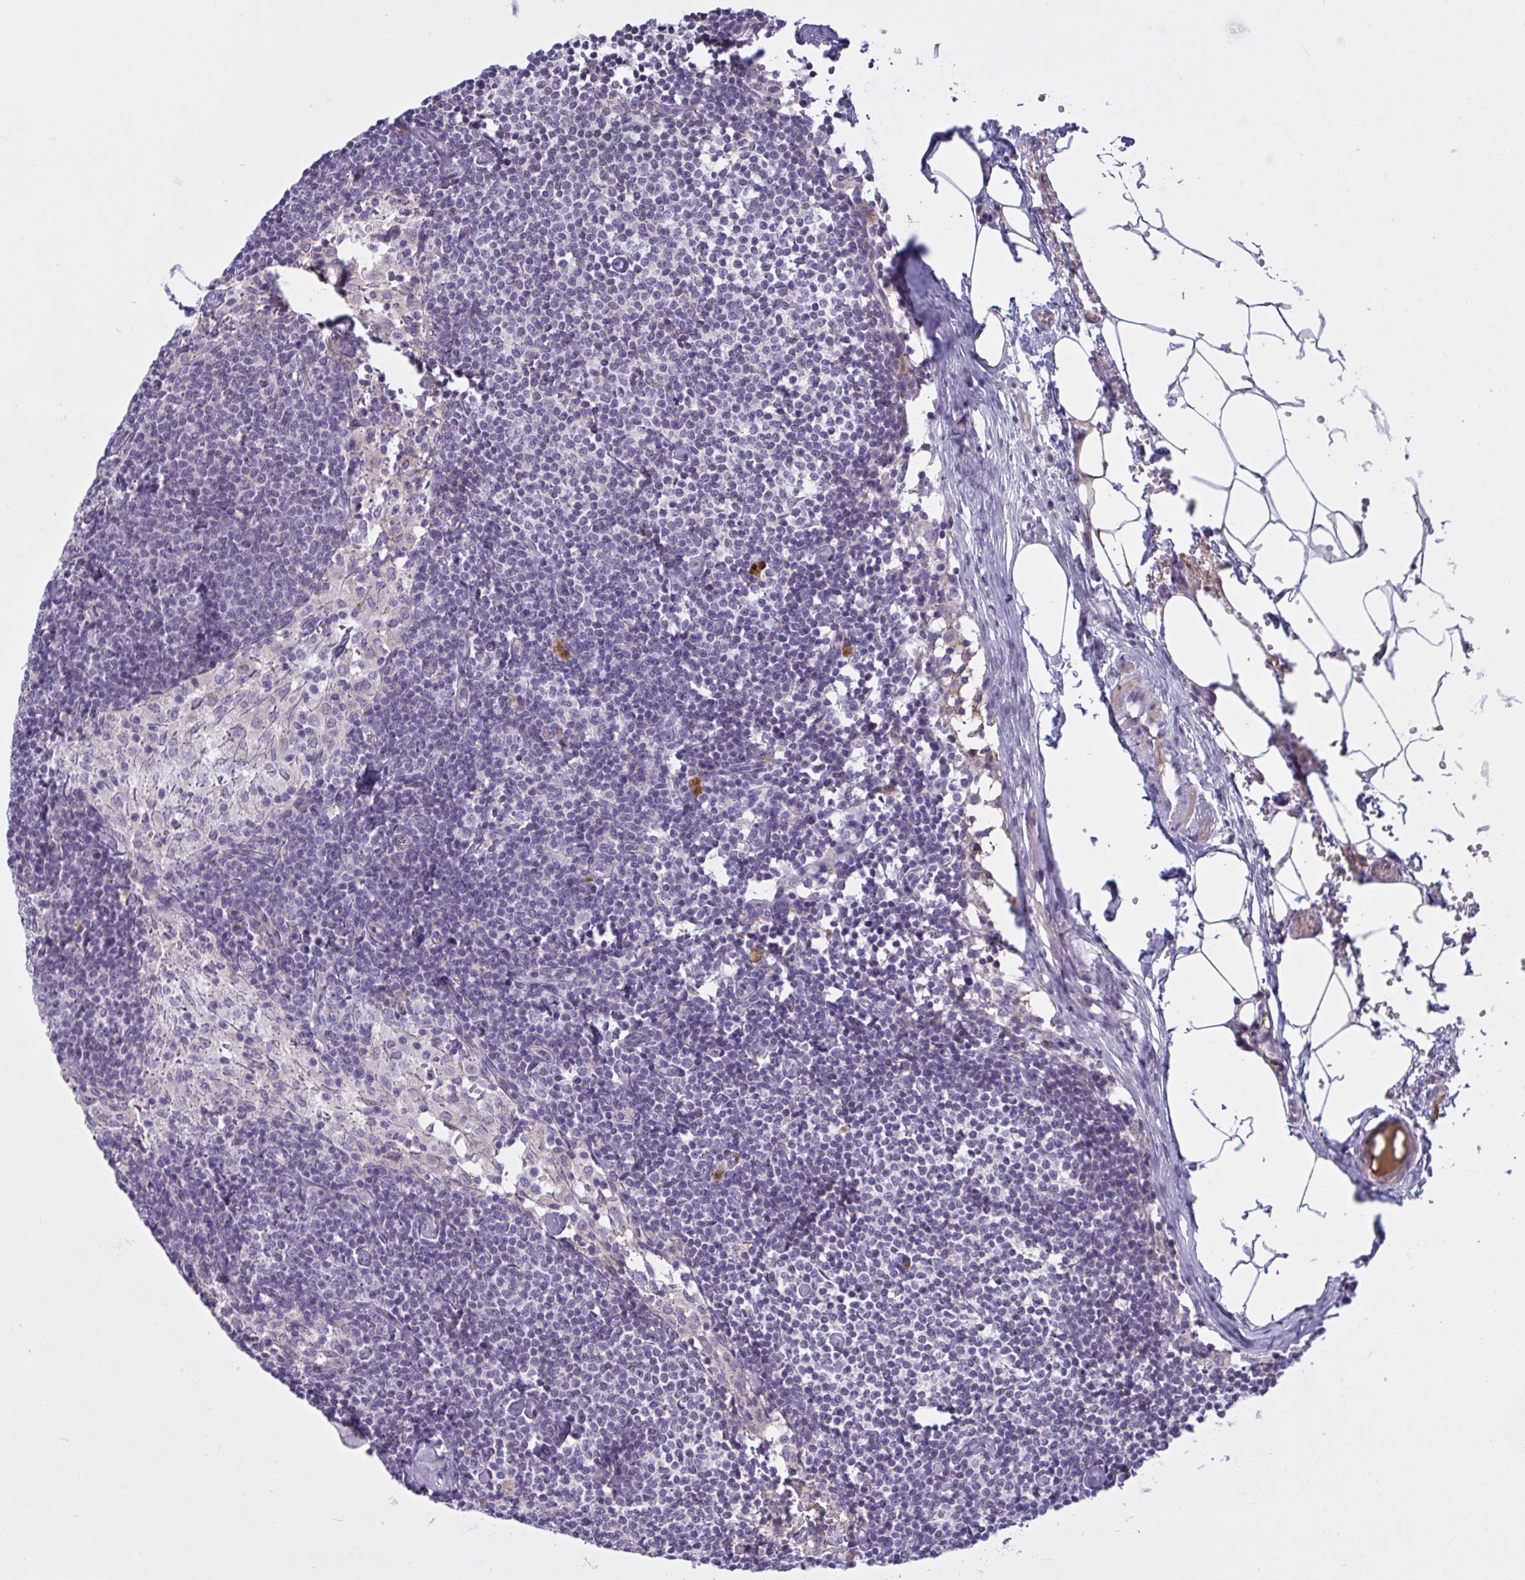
{"staining": {"intensity": "negative", "quantity": "none", "location": "none"}, "tissue": "lymph node", "cell_type": "Germinal center cells", "image_type": "normal", "snomed": [{"axis": "morphology", "description": "Normal tissue, NOS"}, {"axis": "topography", "description": "Lymph node"}], "caption": "A high-resolution micrograph shows IHC staining of unremarkable lymph node, which exhibits no significant staining in germinal center cells.", "gene": "VWC2", "patient": {"sex": "male", "age": 49}}